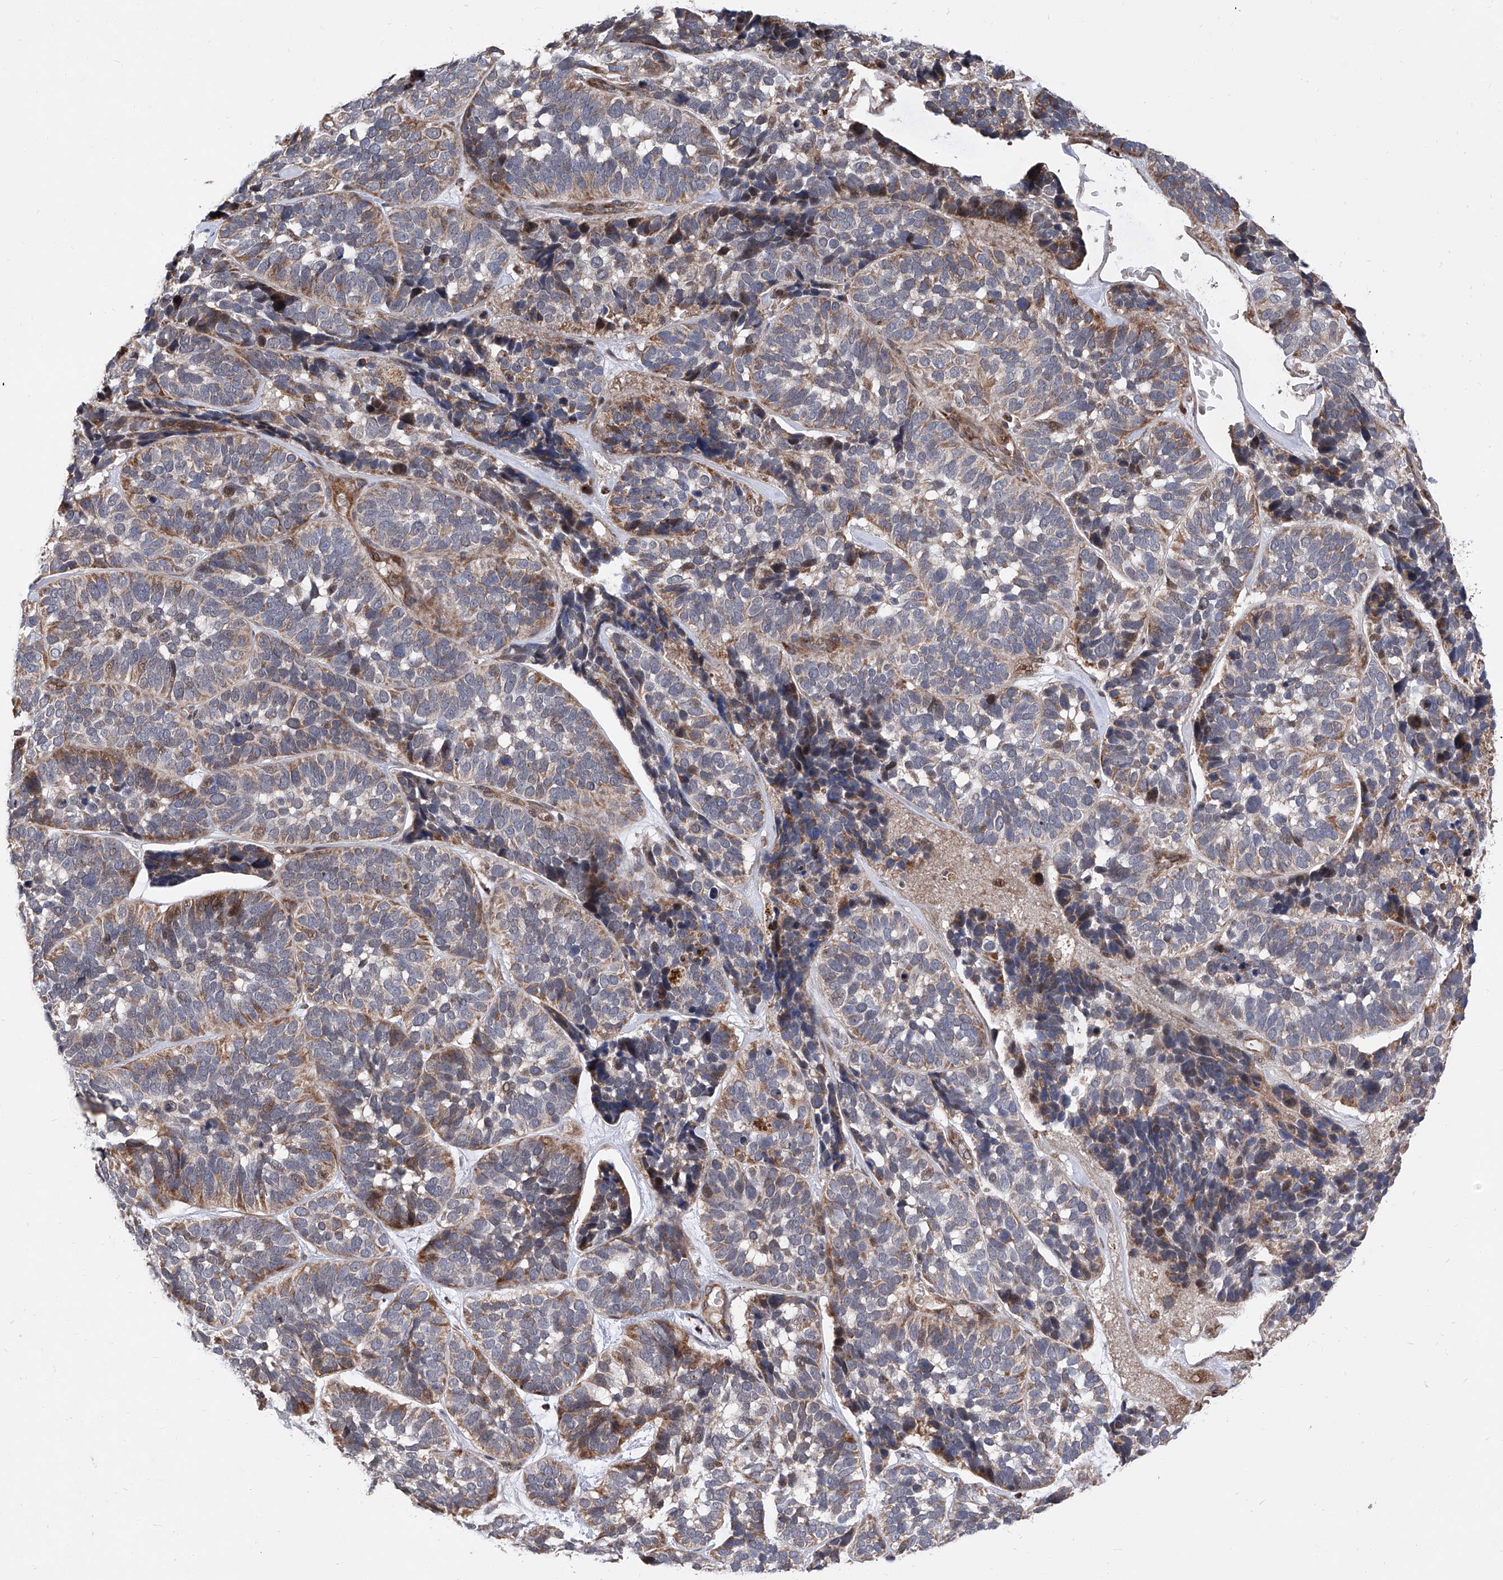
{"staining": {"intensity": "moderate", "quantity": "25%-75%", "location": "cytoplasmic/membranous"}, "tissue": "skin cancer", "cell_type": "Tumor cells", "image_type": "cancer", "snomed": [{"axis": "morphology", "description": "Basal cell carcinoma"}, {"axis": "topography", "description": "Skin"}], "caption": "This micrograph demonstrates skin cancer (basal cell carcinoma) stained with immunohistochemistry to label a protein in brown. The cytoplasmic/membranous of tumor cells show moderate positivity for the protein. Nuclei are counter-stained blue.", "gene": "FARP2", "patient": {"sex": "male", "age": 62}}